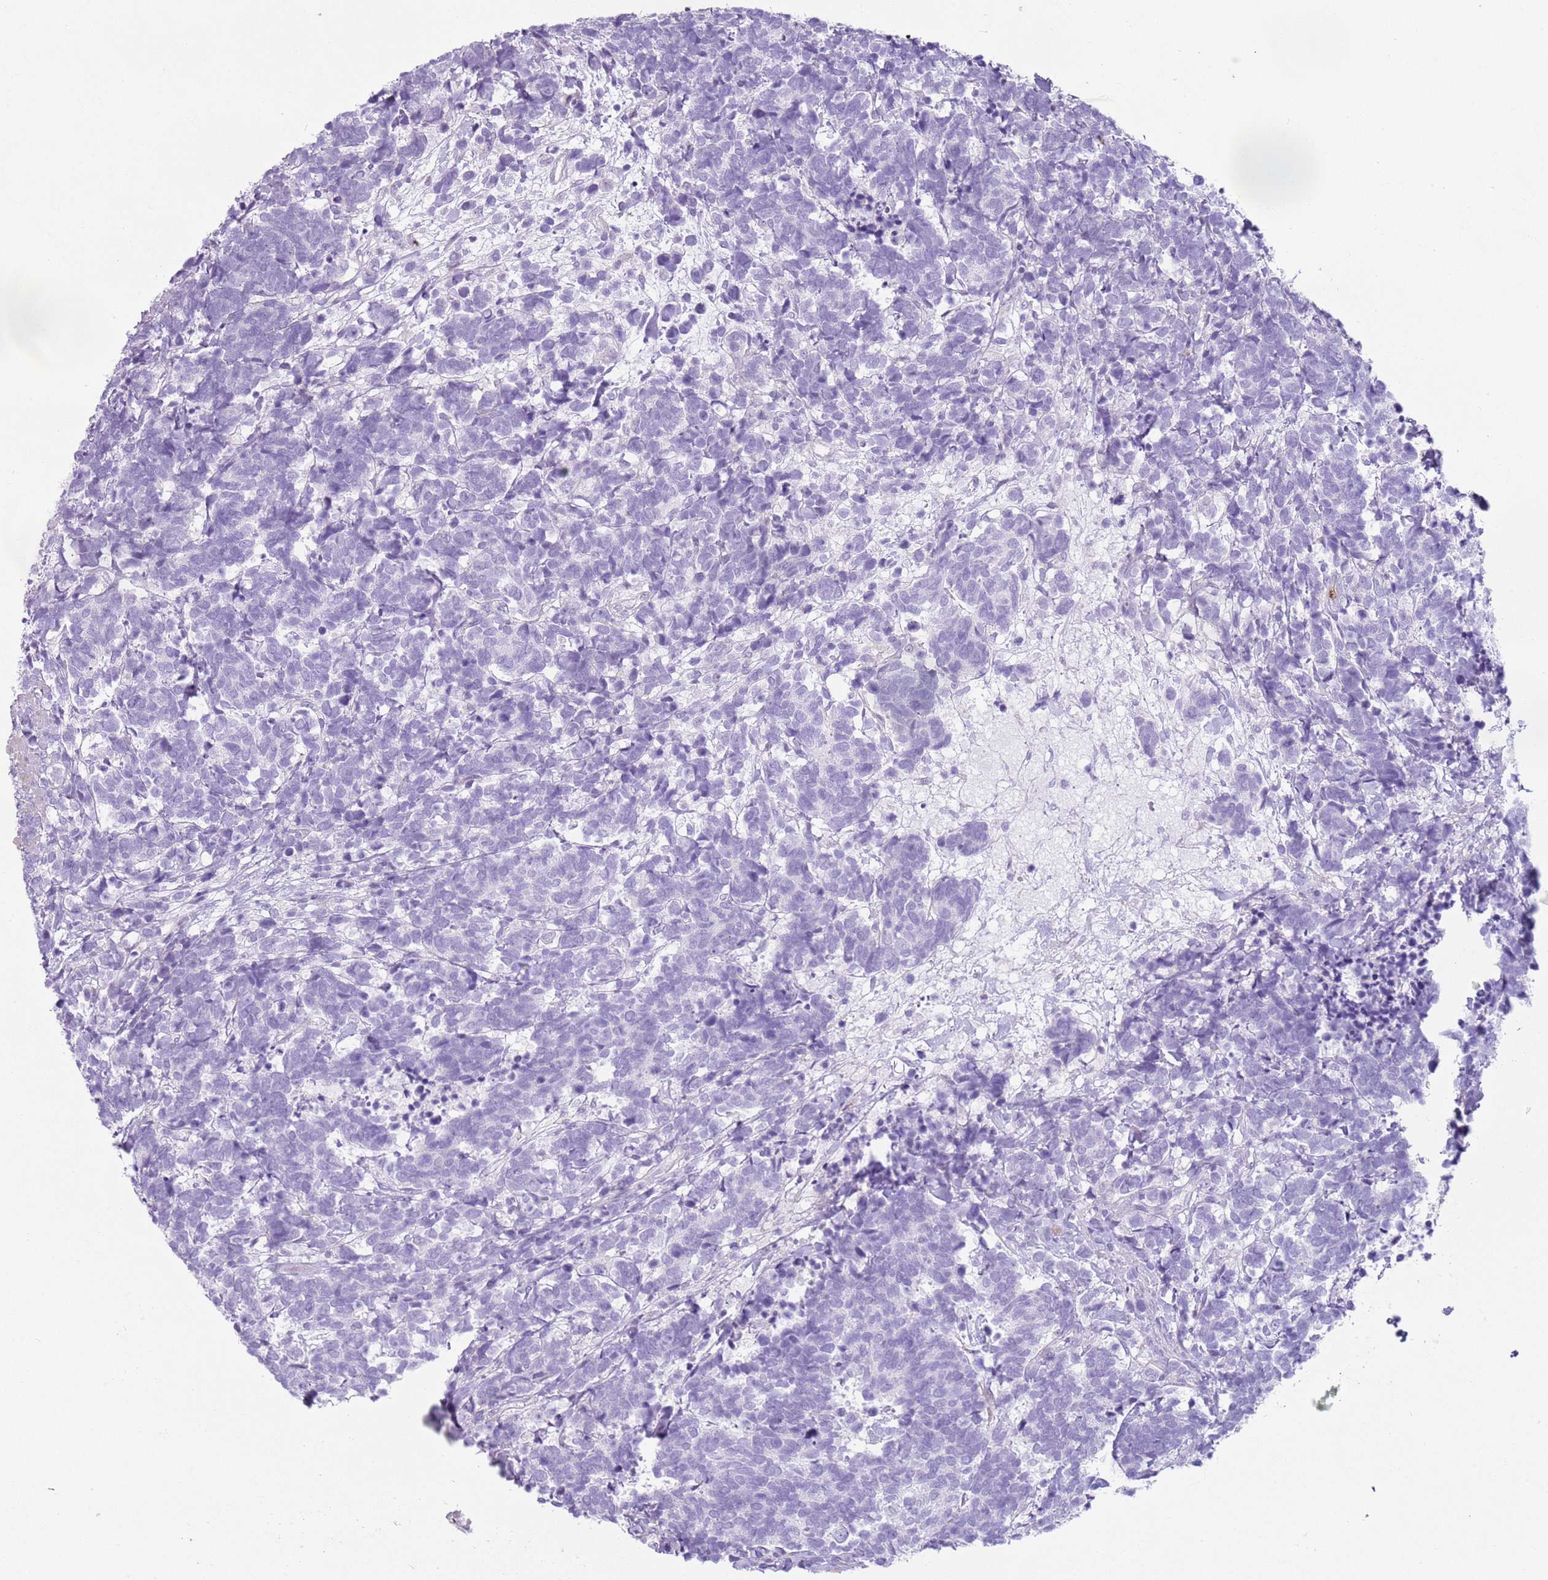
{"staining": {"intensity": "negative", "quantity": "none", "location": "none"}, "tissue": "carcinoid", "cell_type": "Tumor cells", "image_type": "cancer", "snomed": [{"axis": "morphology", "description": "Carcinoma, NOS"}, {"axis": "morphology", "description": "Carcinoid, malignant, NOS"}, {"axis": "topography", "description": "Prostate"}], "caption": "DAB (3,3'-diaminobenzidine) immunohistochemical staining of human carcinoid demonstrates no significant positivity in tumor cells.", "gene": "CD177", "patient": {"sex": "male", "age": 57}}